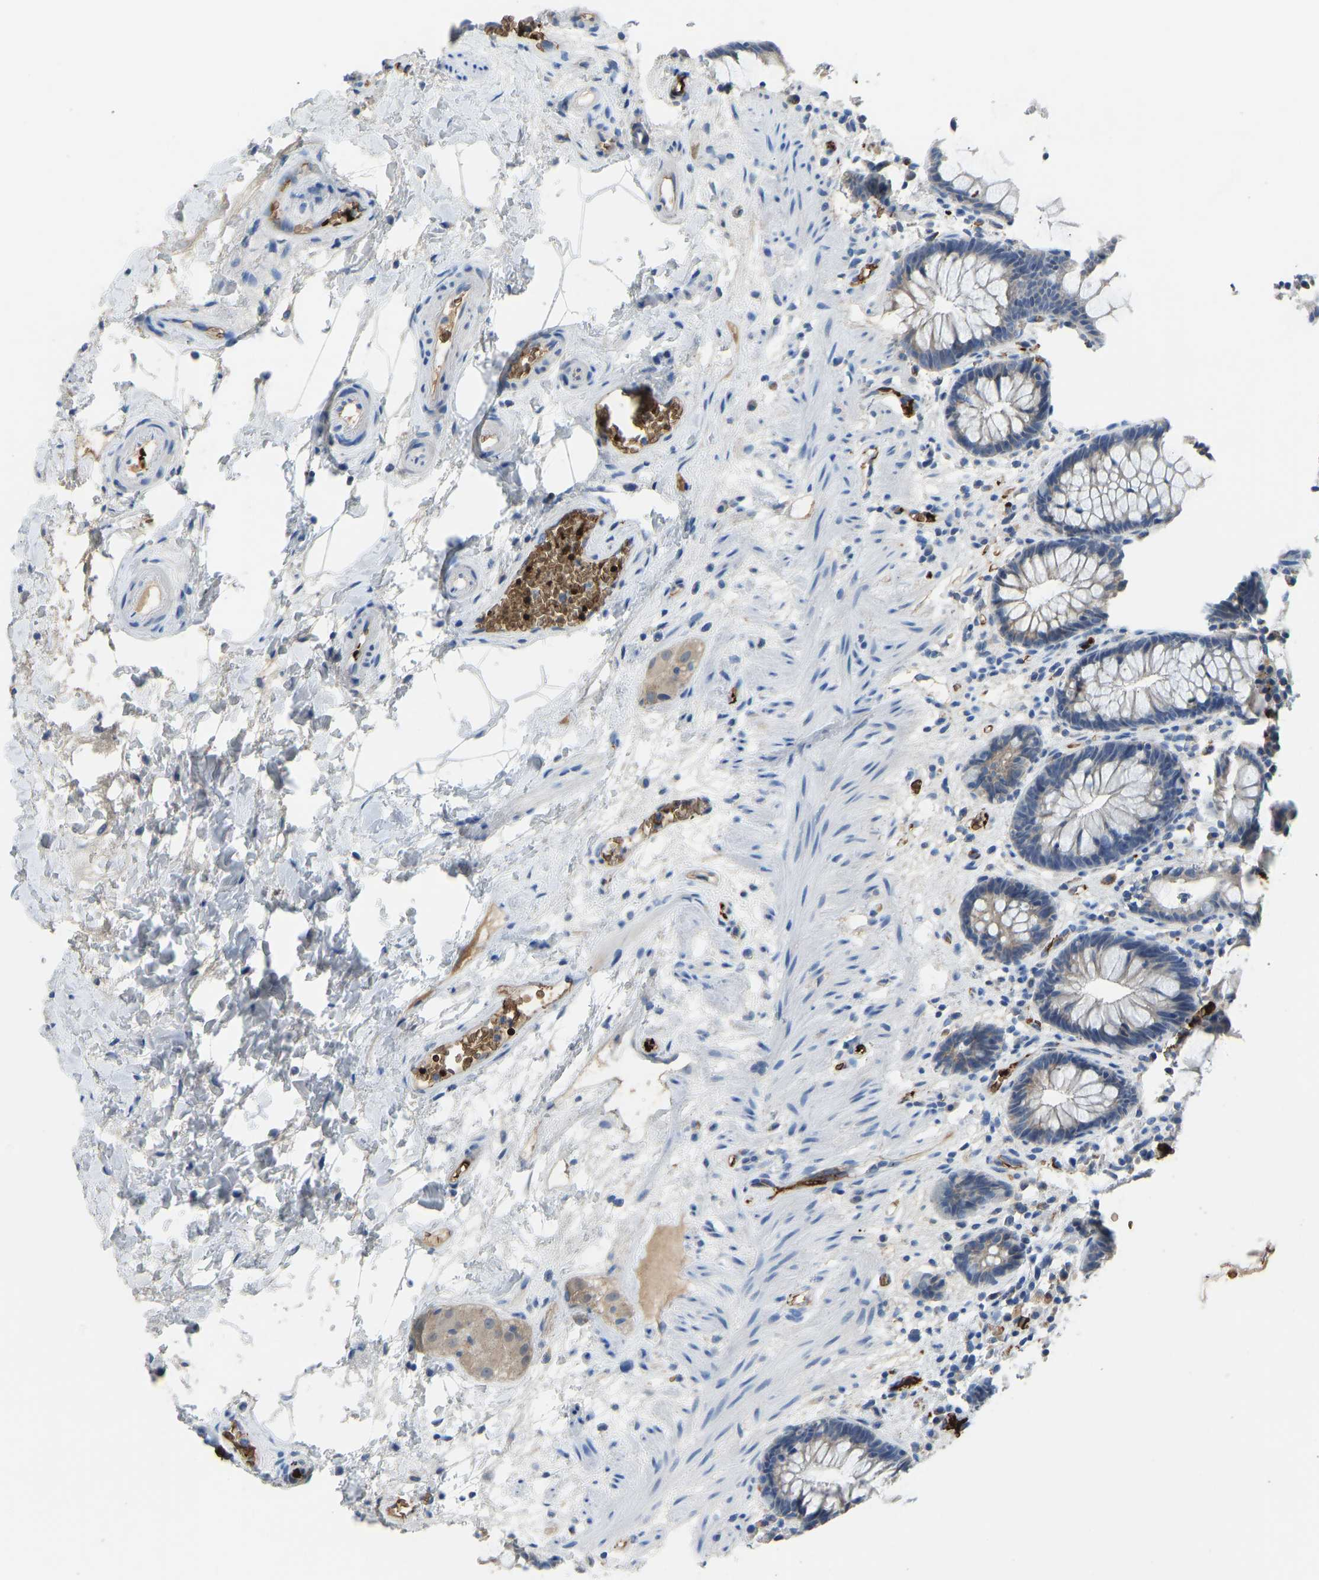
{"staining": {"intensity": "moderate", "quantity": "<25%", "location": "cytoplasmic/membranous"}, "tissue": "rectum", "cell_type": "Glandular cells", "image_type": "normal", "snomed": [{"axis": "morphology", "description": "Normal tissue, NOS"}, {"axis": "topography", "description": "Rectum"}], "caption": "Rectum stained with DAB (3,3'-diaminobenzidine) immunohistochemistry (IHC) shows low levels of moderate cytoplasmic/membranous positivity in about <25% of glandular cells. The staining was performed using DAB (3,3'-diaminobenzidine) to visualize the protein expression in brown, while the nuclei were stained in blue with hematoxylin (Magnification: 20x).", "gene": "PIGS", "patient": {"sex": "male", "age": 64}}